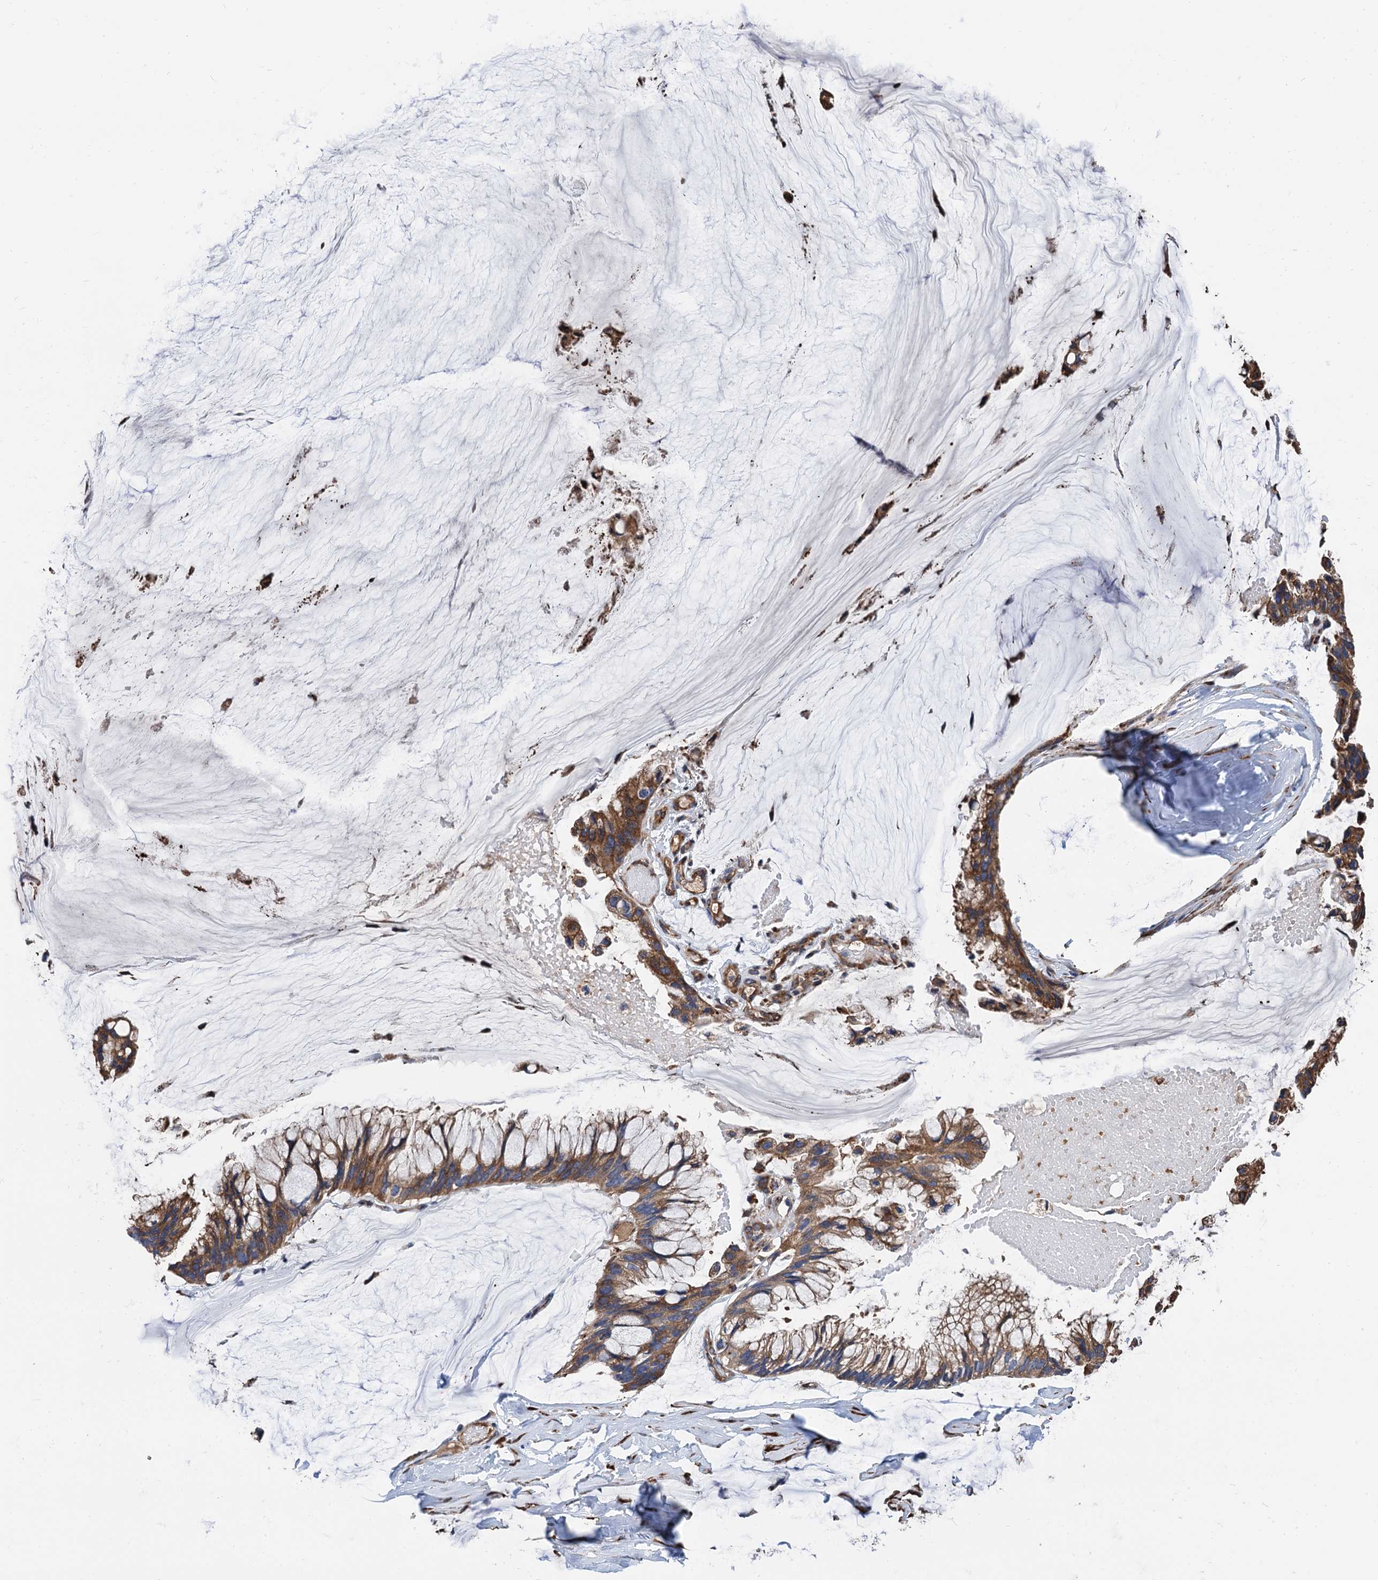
{"staining": {"intensity": "moderate", "quantity": ">75%", "location": "cytoplasmic/membranous"}, "tissue": "ovarian cancer", "cell_type": "Tumor cells", "image_type": "cancer", "snomed": [{"axis": "morphology", "description": "Cystadenocarcinoma, mucinous, NOS"}, {"axis": "topography", "description": "Ovary"}], "caption": "Moderate cytoplasmic/membranous staining is seen in about >75% of tumor cells in ovarian cancer.", "gene": "CNNM1", "patient": {"sex": "female", "age": 39}}